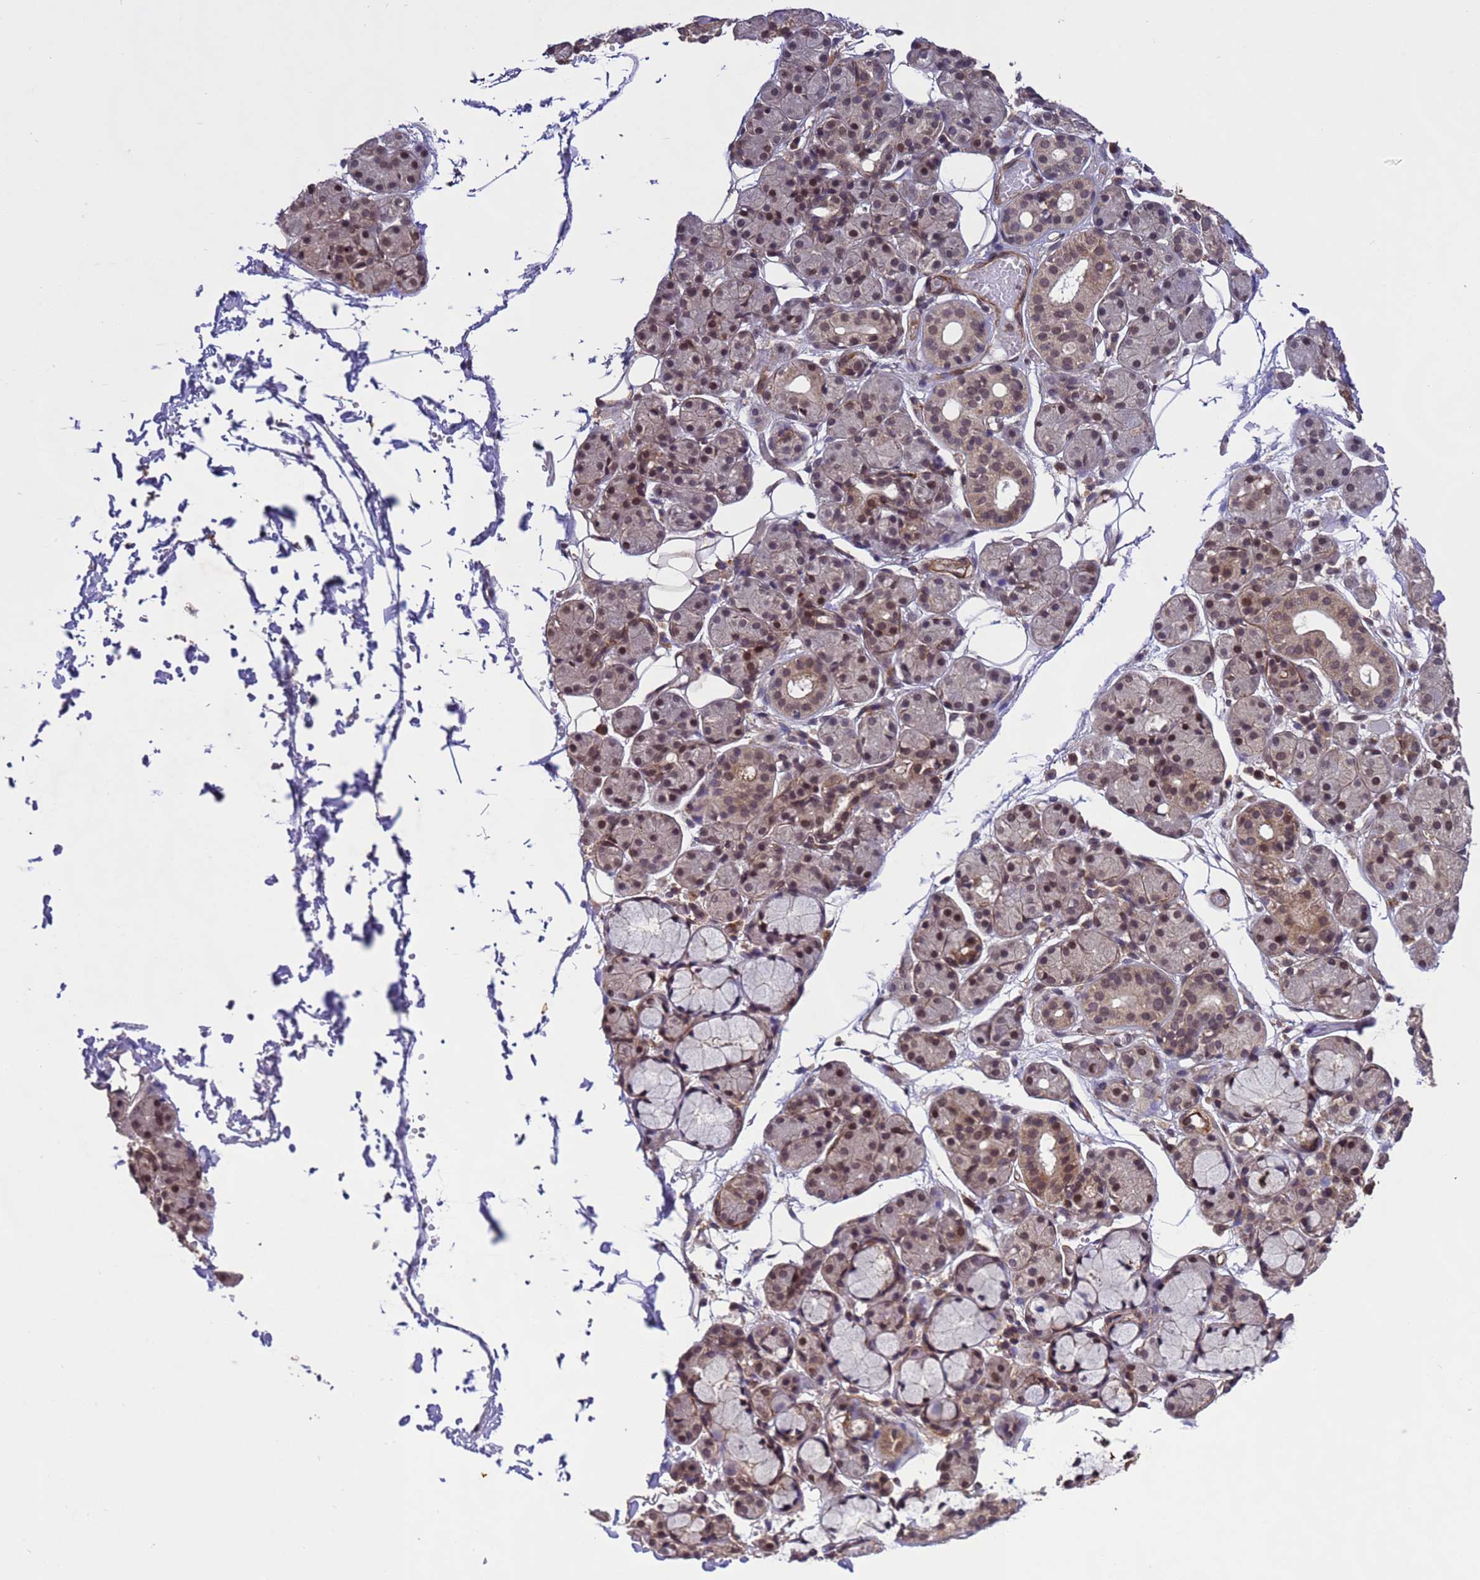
{"staining": {"intensity": "moderate", "quantity": ">75%", "location": "nuclear"}, "tissue": "salivary gland", "cell_type": "Glandular cells", "image_type": "normal", "snomed": [{"axis": "morphology", "description": "Normal tissue, NOS"}, {"axis": "topography", "description": "Salivary gland"}], "caption": "The image shows staining of unremarkable salivary gland, revealing moderate nuclear protein expression (brown color) within glandular cells. (IHC, brightfield microscopy, high magnification).", "gene": "VSTM4", "patient": {"sex": "male", "age": 63}}